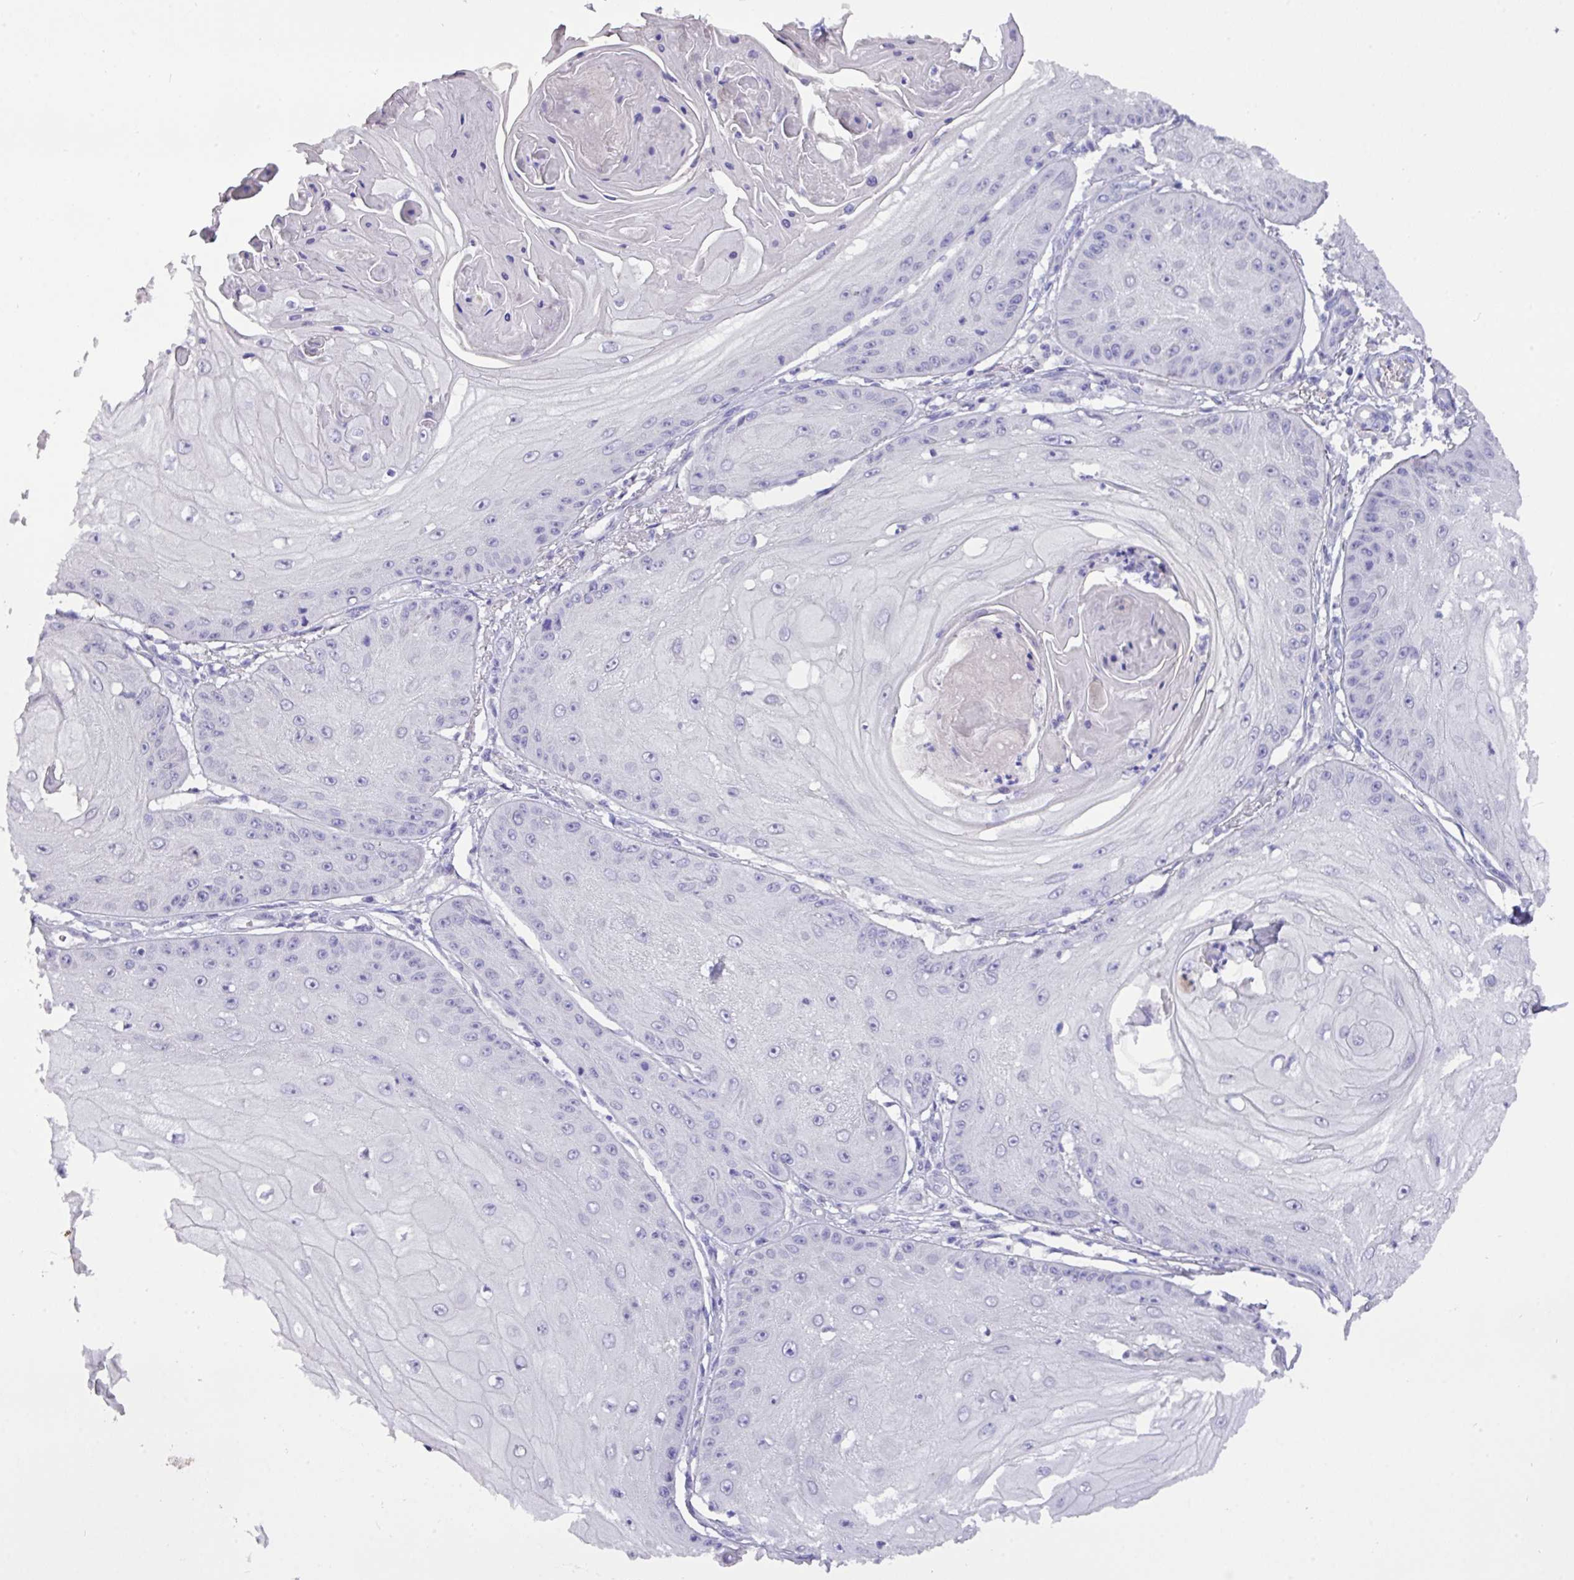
{"staining": {"intensity": "negative", "quantity": "none", "location": "none"}, "tissue": "skin cancer", "cell_type": "Tumor cells", "image_type": "cancer", "snomed": [{"axis": "morphology", "description": "Squamous cell carcinoma, NOS"}, {"axis": "topography", "description": "Skin"}], "caption": "This is an IHC micrograph of squamous cell carcinoma (skin). There is no positivity in tumor cells.", "gene": "EPCAM", "patient": {"sex": "male", "age": 70}}